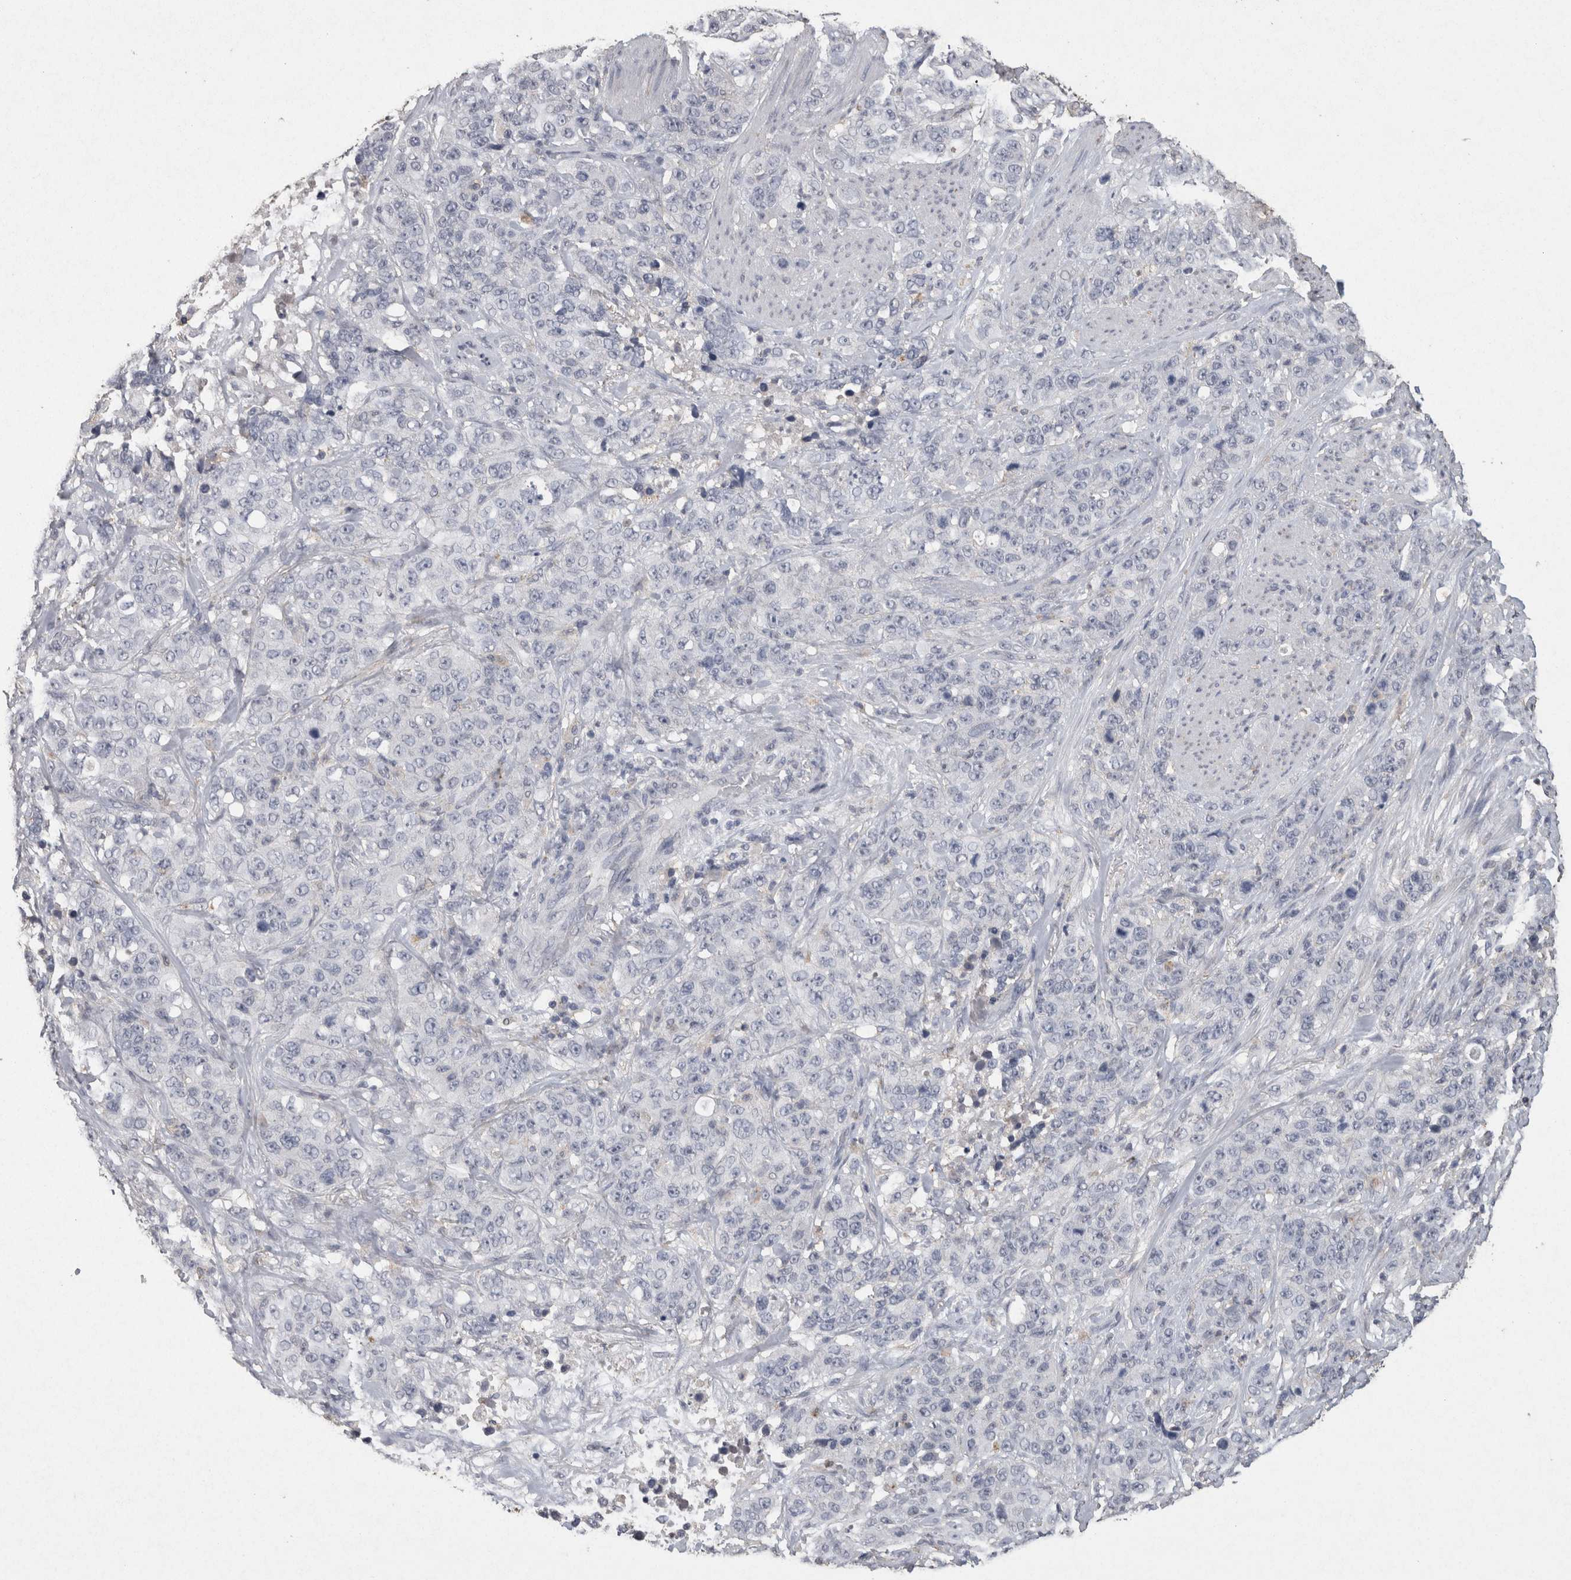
{"staining": {"intensity": "negative", "quantity": "none", "location": "none"}, "tissue": "stomach cancer", "cell_type": "Tumor cells", "image_type": "cancer", "snomed": [{"axis": "morphology", "description": "Adenocarcinoma, NOS"}, {"axis": "topography", "description": "Stomach"}], "caption": "A micrograph of stomach cancer stained for a protein reveals no brown staining in tumor cells. Nuclei are stained in blue.", "gene": "CNTFR", "patient": {"sex": "male", "age": 48}}